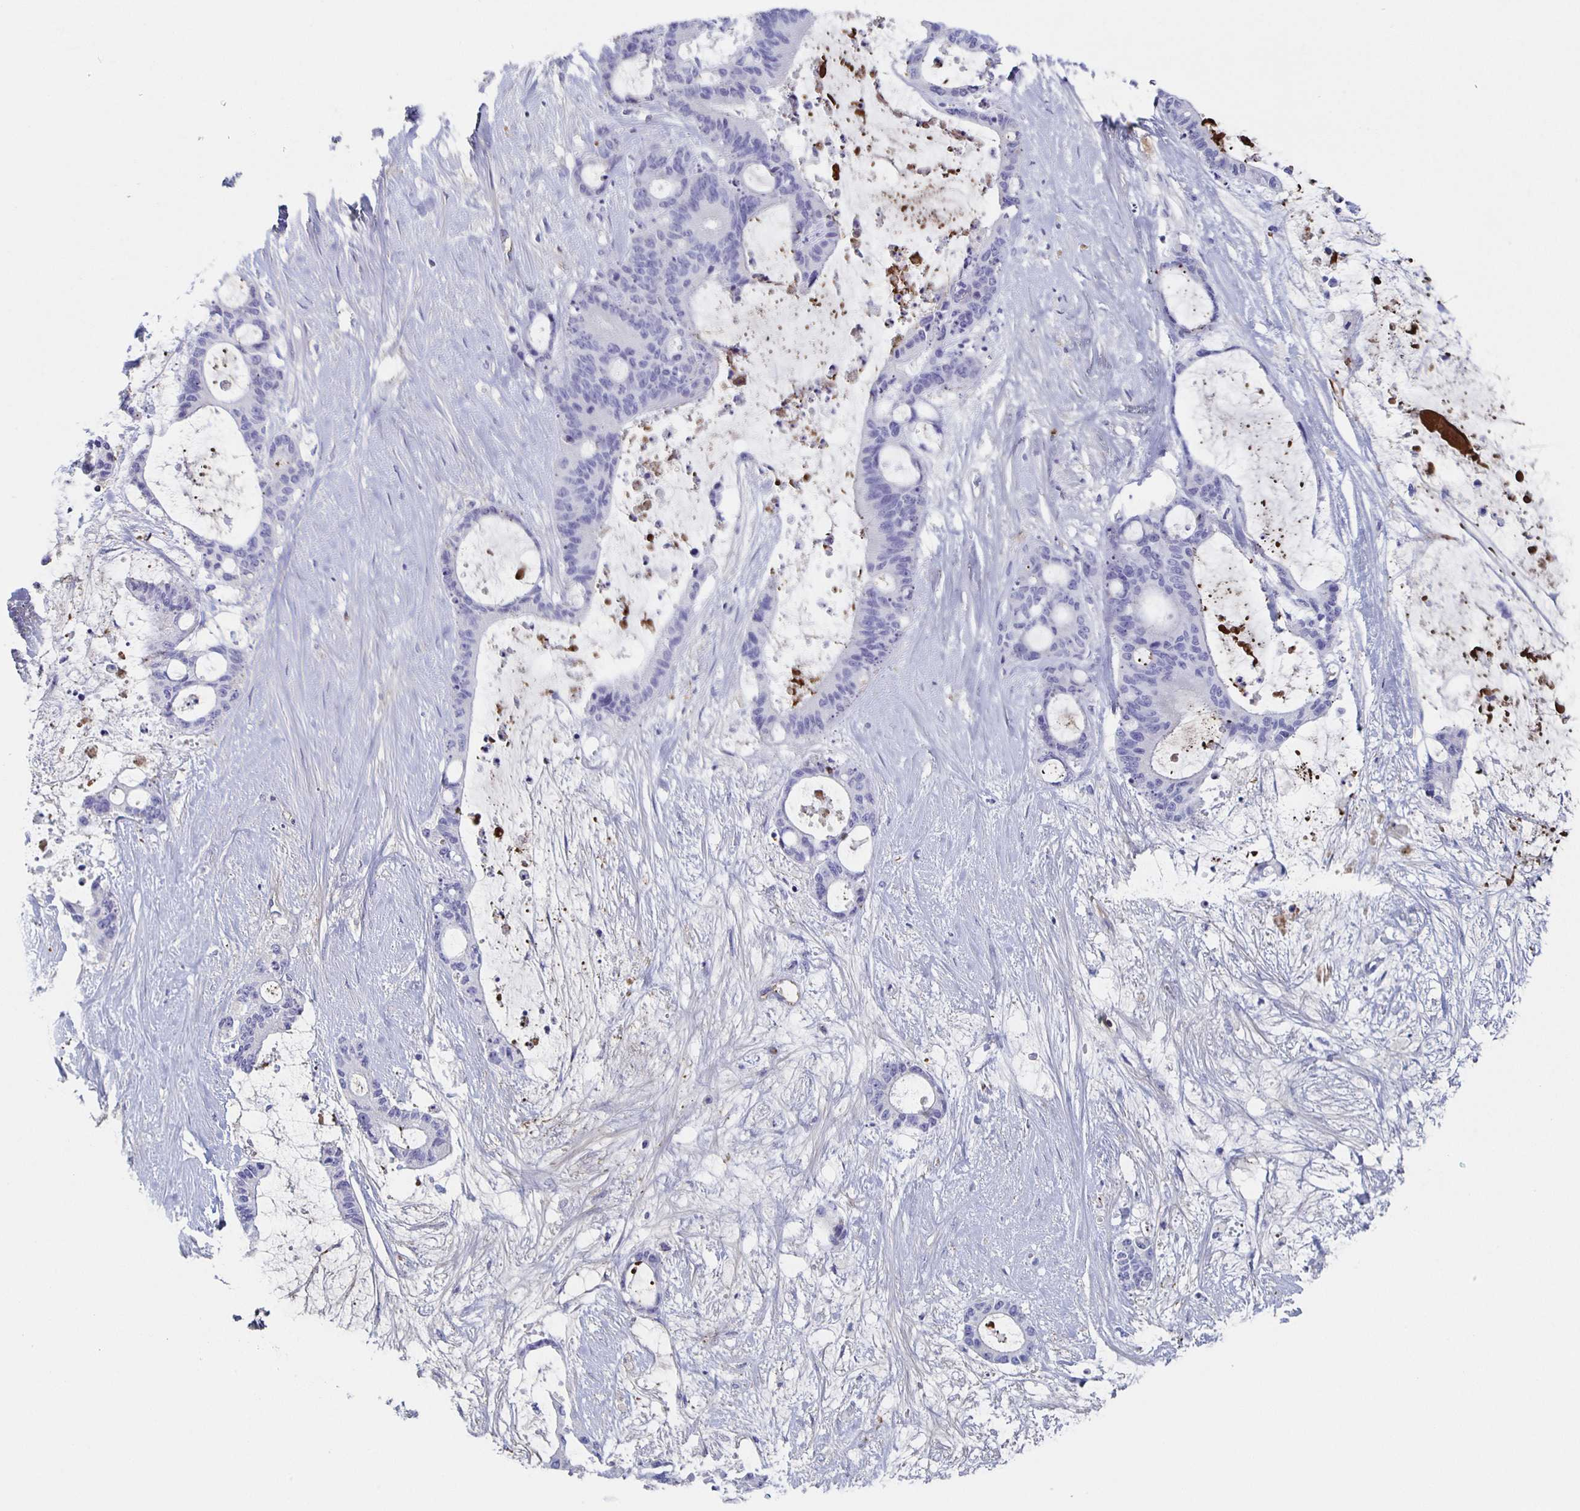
{"staining": {"intensity": "negative", "quantity": "none", "location": "none"}, "tissue": "liver cancer", "cell_type": "Tumor cells", "image_type": "cancer", "snomed": [{"axis": "morphology", "description": "Normal tissue, NOS"}, {"axis": "morphology", "description": "Cholangiocarcinoma"}, {"axis": "topography", "description": "Liver"}, {"axis": "topography", "description": "Peripheral nerve tissue"}], "caption": "An IHC histopathology image of liver cholangiocarcinoma is shown. There is no staining in tumor cells of liver cholangiocarcinoma.", "gene": "FGA", "patient": {"sex": "female", "age": 73}}